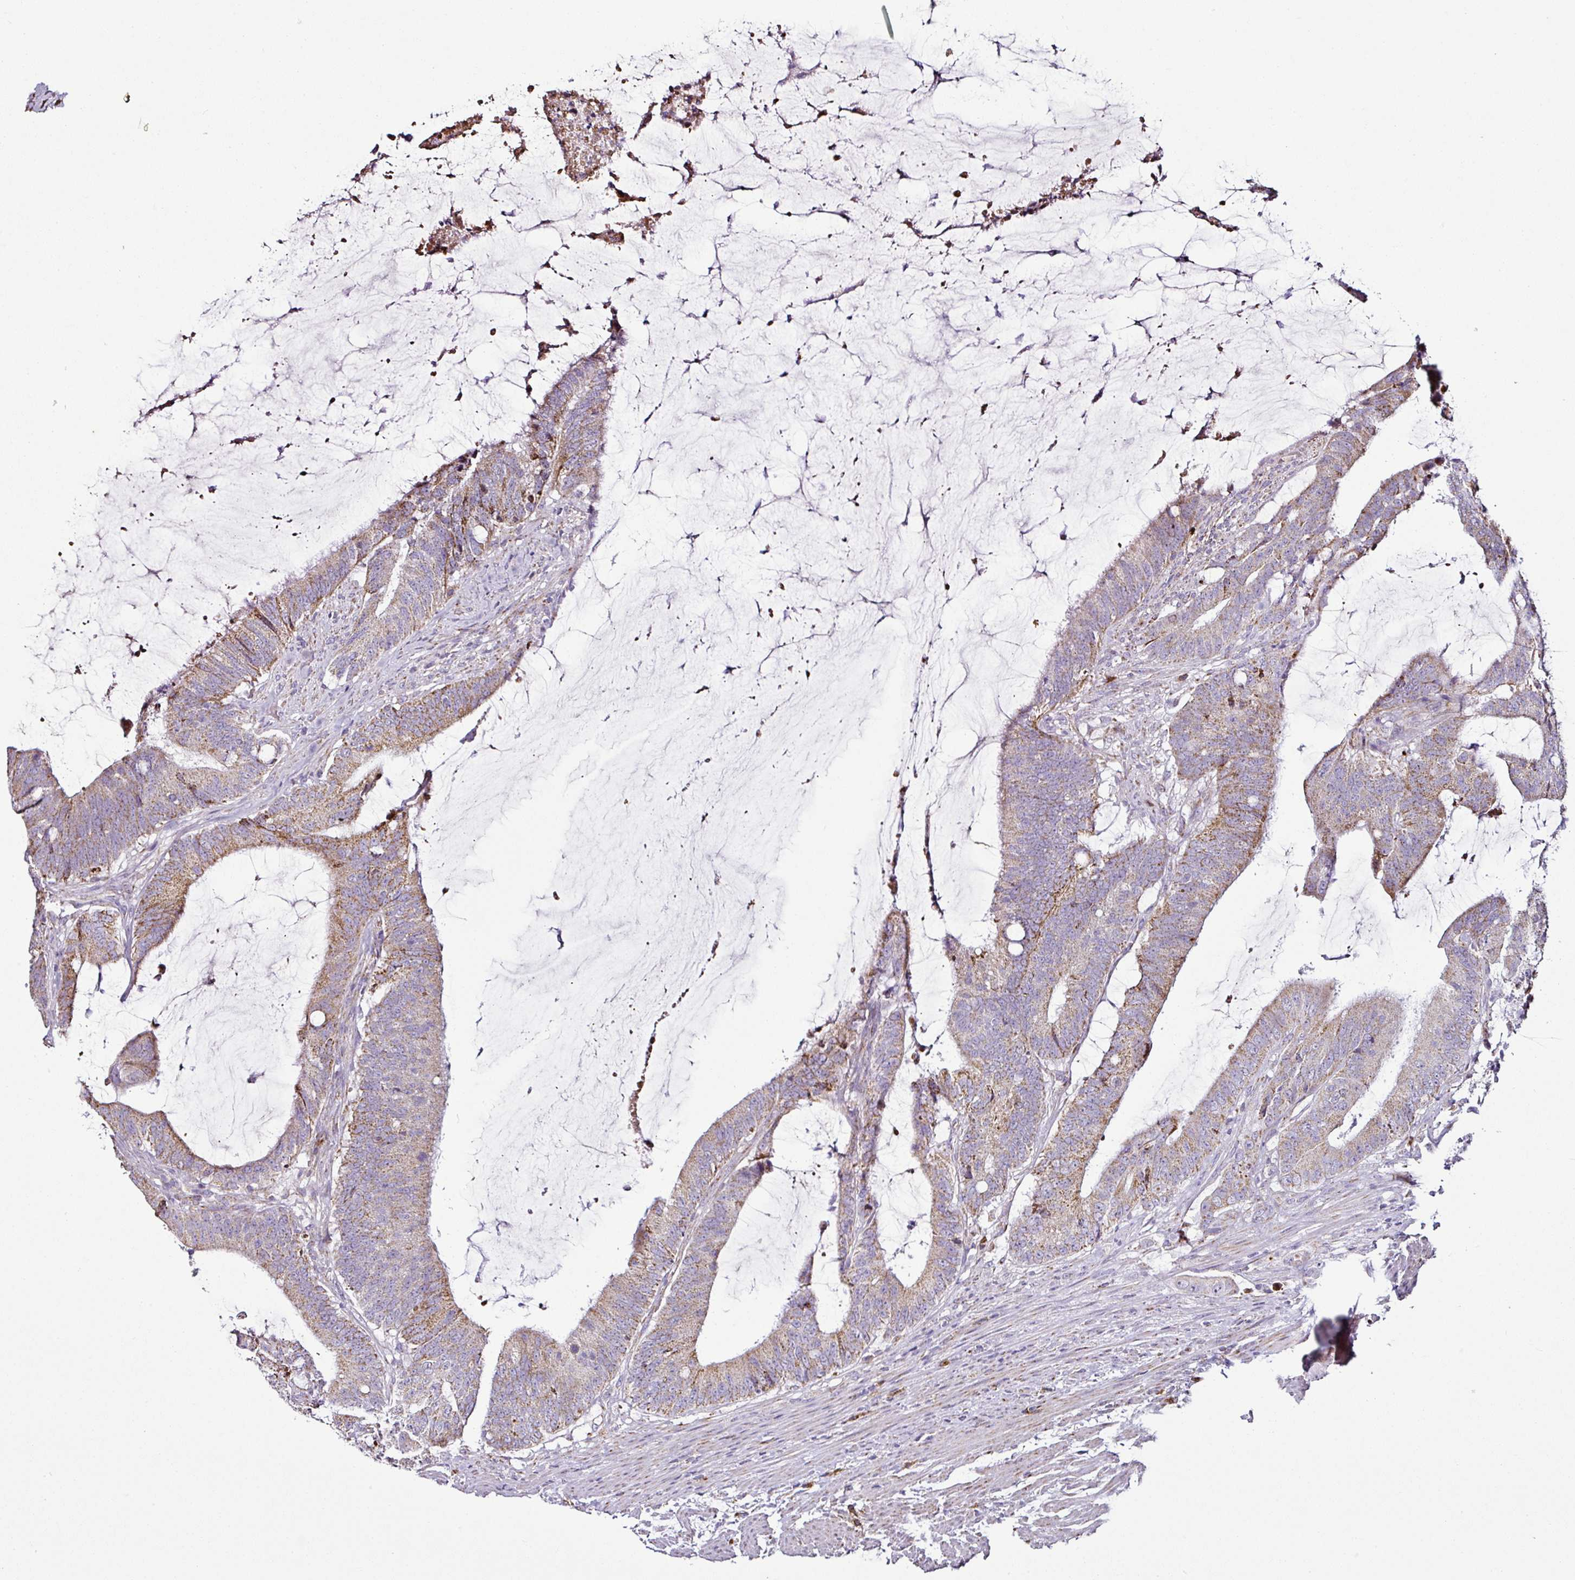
{"staining": {"intensity": "moderate", "quantity": "25%-75%", "location": "cytoplasmic/membranous"}, "tissue": "colorectal cancer", "cell_type": "Tumor cells", "image_type": "cancer", "snomed": [{"axis": "morphology", "description": "Adenocarcinoma, NOS"}, {"axis": "topography", "description": "Colon"}], "caption": "Colorectal cancer (adenocarcinoma) tissue displays moderate cytoplasmic/membranous expression in approximately 25%-75% of tumor cells, visualized by immunohistochemistry.", "gene": "DPAGT1", "patient": {"sex": "female", "age": 43}}